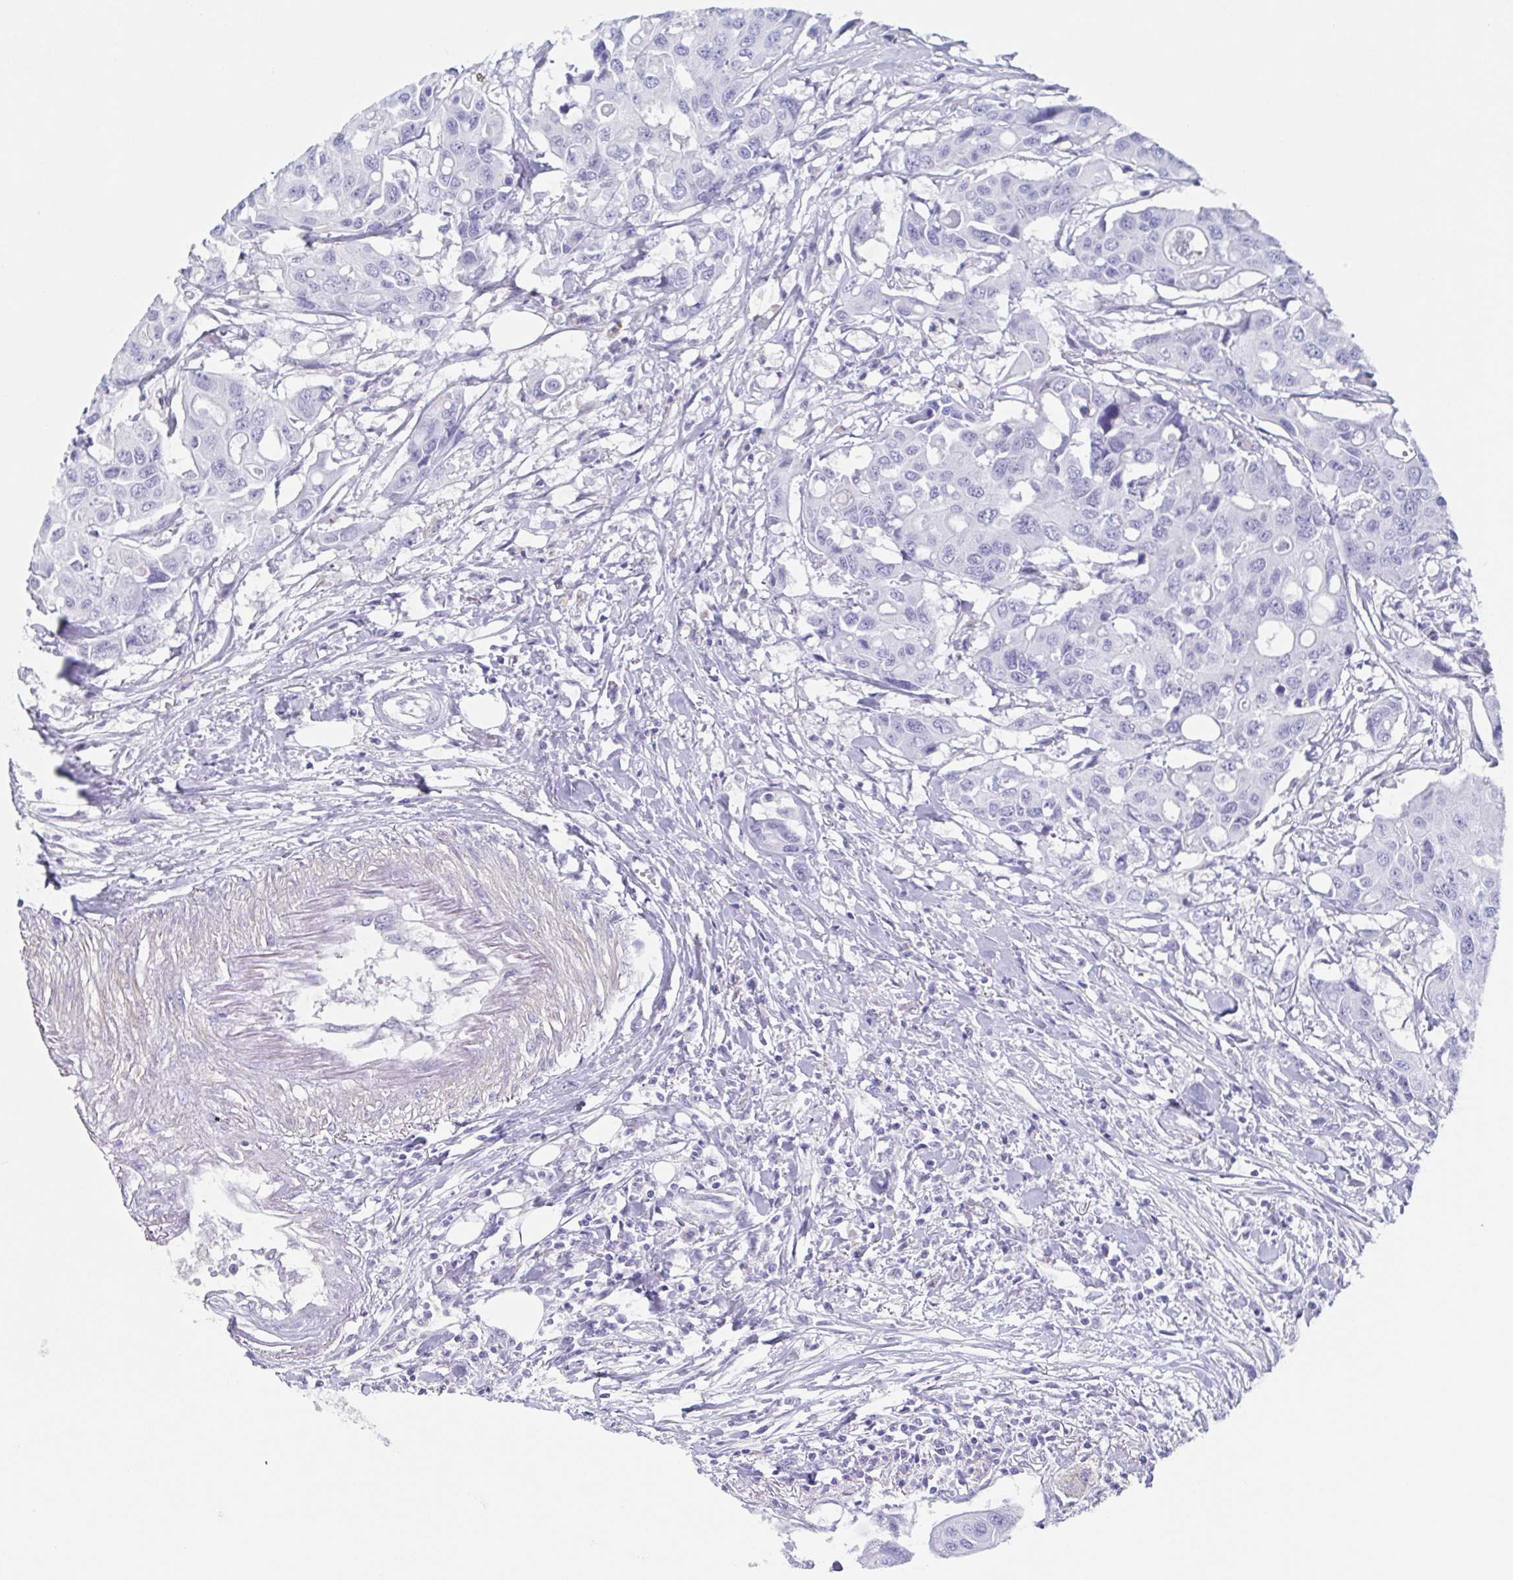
{"staining": {"intensity": "negative", "quantity": "none", "location": "none"}, "tissue": "colorectal cancer", "cell_type": "Tumor cells", "image_type": "cancer", "snomed": [{"axis": "morphology", "description": "Adenocarcinoma, NOS"}, {"axis": "topography", "description": "Colon"}], "caption": "Immunohistochemical staining of colorectal adenocarcinoma shows no significant staining in tumor cells.", "gene": "TAGLN3", "patient": {"sex": "male", "age": 77}}